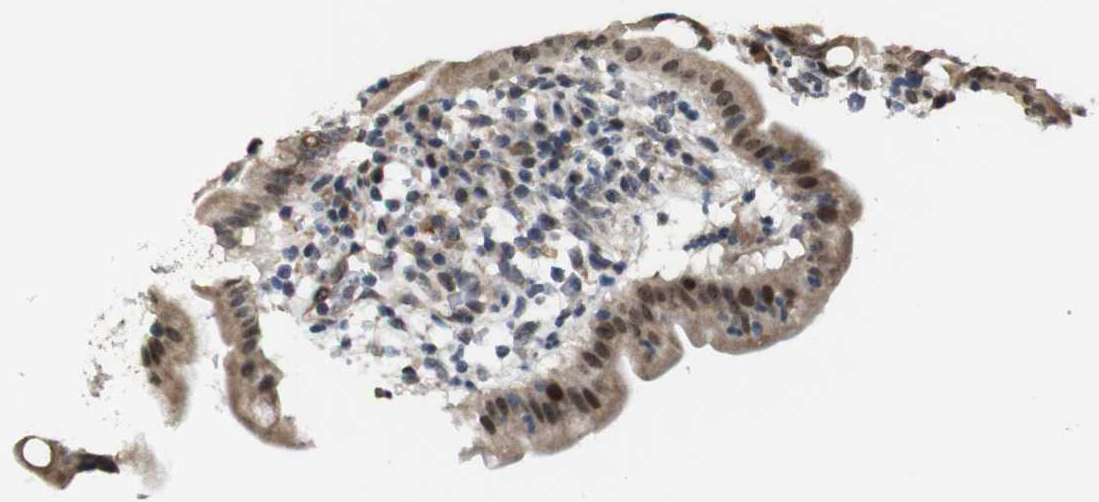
{"staining": {"intensity": "moderate", "quantity": ">75%", "location": "cytoplasmic/membranous,nuclear"}, "tissue": "duodenum", "cell_type": "Glandular cells", "image_type": "normal", "snomed": [{"axis": "morphology", "description": "Normal tissue, NOS"}, {"axis": "topography", "description": "Duodenum"}], "caption": "DAB (3,3'-diaminobenzidine) immunohistochemical staining of unremarkable duodenum demonstrates moderate cytoplasmic/membranous,nuclear protein expression in about >75% of glandular cells.", "gene": "PNMA8A", "patient": {"sex": "male", "age": 50}}